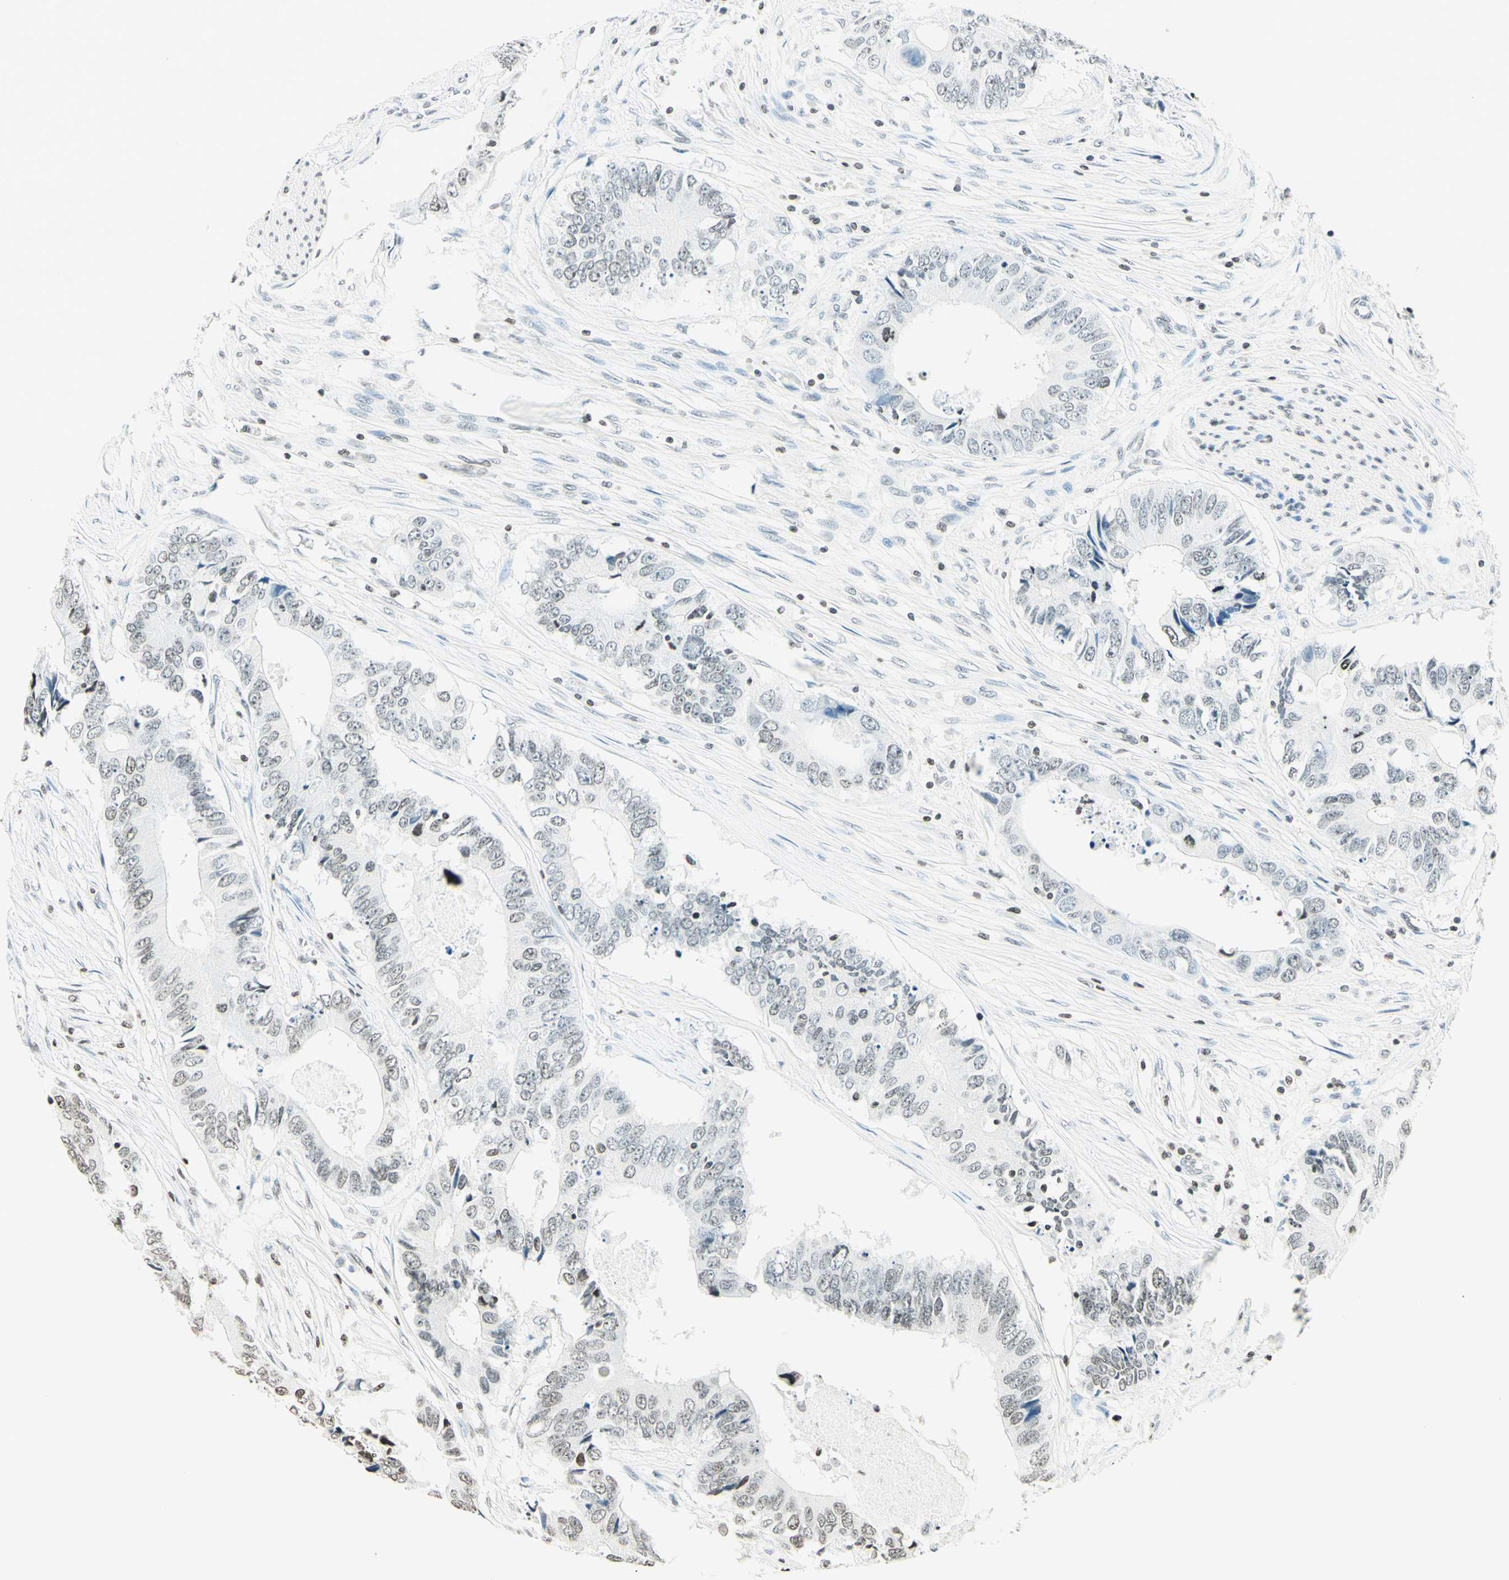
{"staining": {"intensity": "weak", "quantity": "25%-75%", "location": "nuclear"}, "tissue": "colorectal cancer", "cell_type": "Tumor cells", "image_type": "cancer", "snomed": [{"axis": "morphology", "description": "Adenocarcinoma, NOS"}, {"axis": "topography", "description": "Colon"}], "caption": "Adenocarcinoma (colorectal) was stained to show a protein in brown. There is low levels of weak nuclear positivity in about 25%-75% of tumor cells.", "gene": "MSH2", "patient": {"sex": "male", "age": 71}}